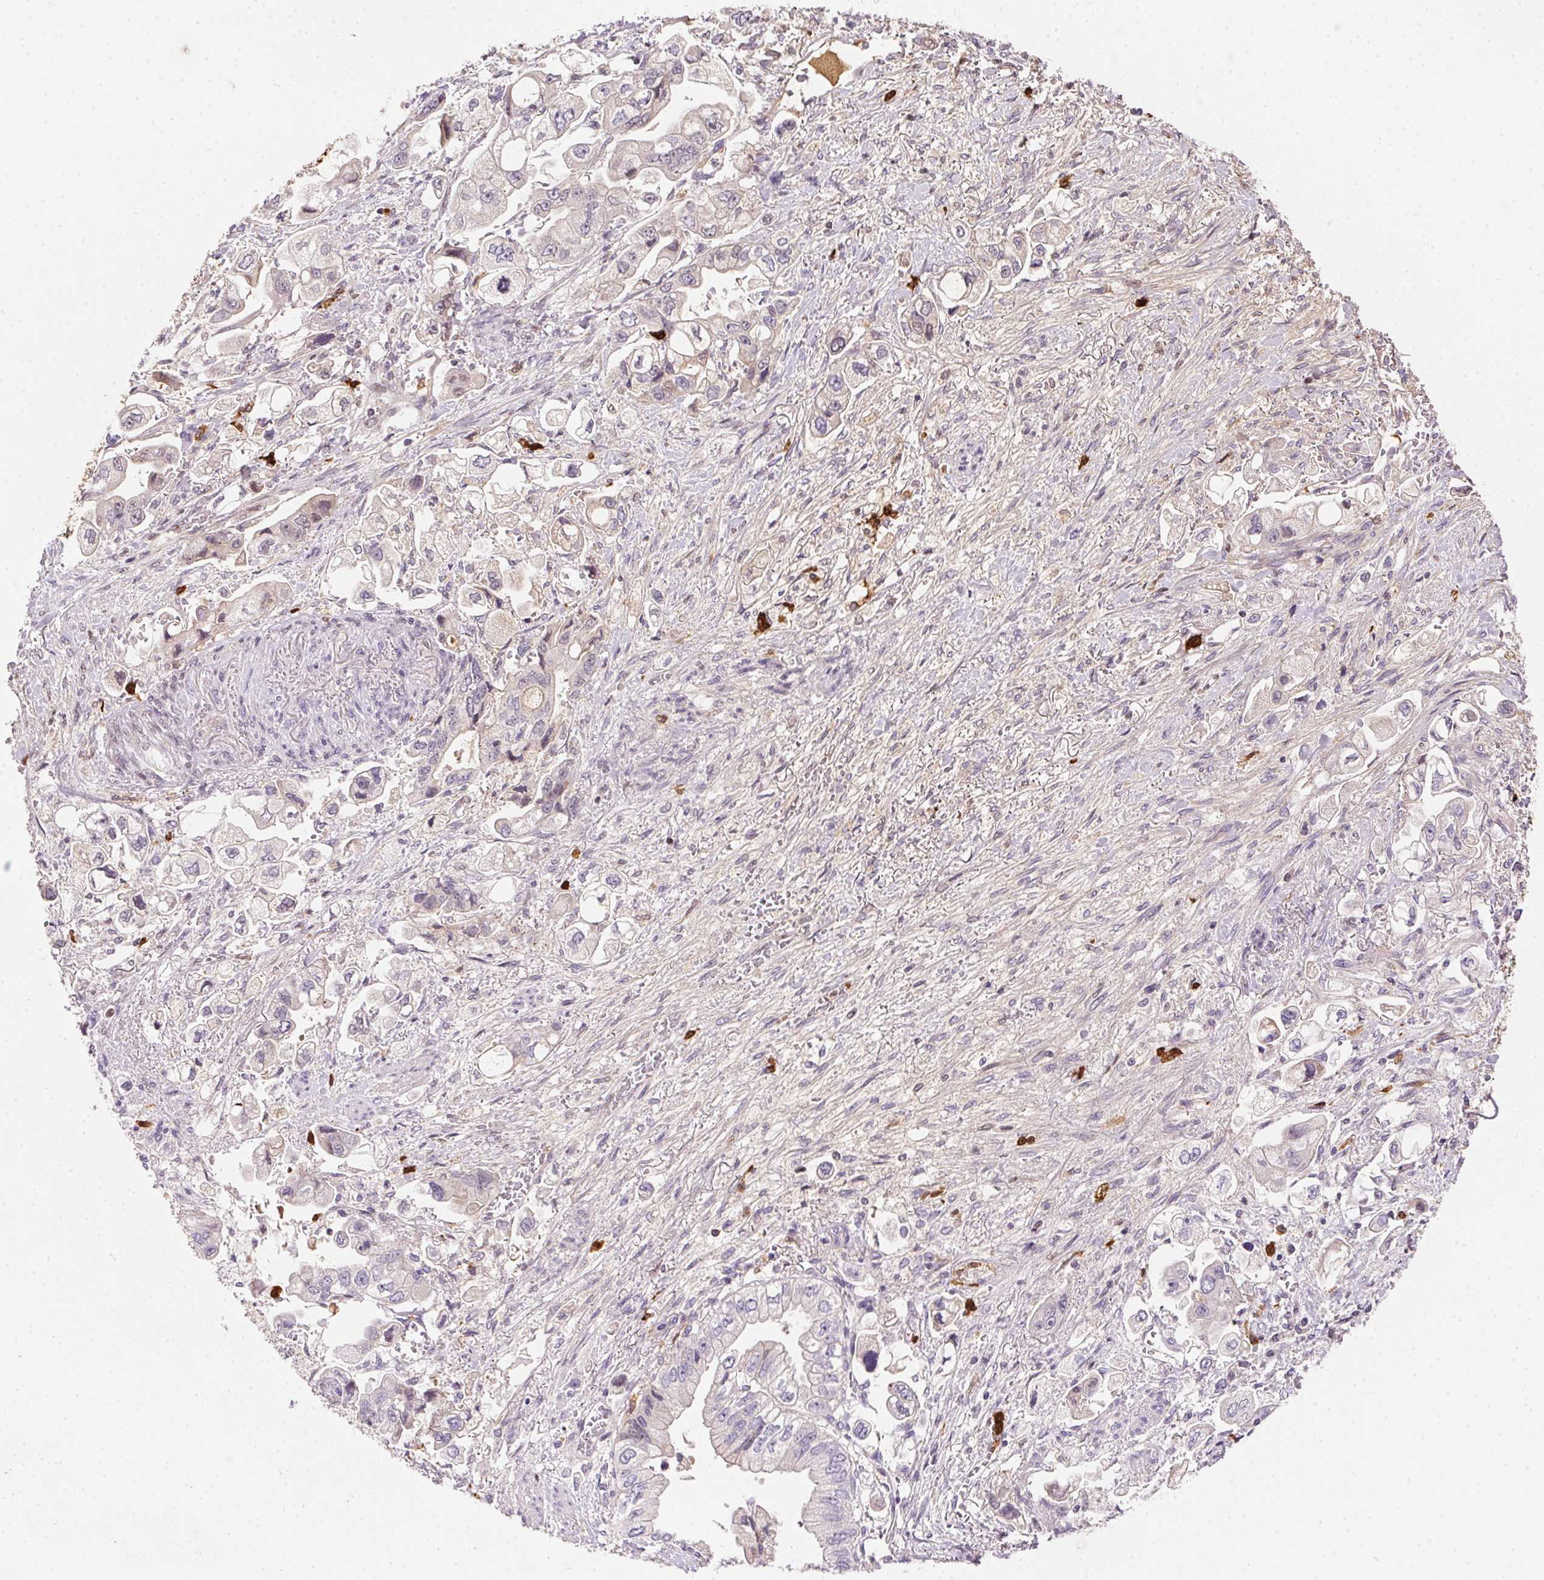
{"staining": {"intensity": "moderate", "quantity": "<25%", "location": "cytoplasmic/membranous,nuclear"}, "tissue": "stomach cancer", "cell_type": "Tumor cells", "image_type": "cancer", "snomed": [{"axis": "morphology", "description": "Normal tissue, NOS"}, {"axis": "morphology", "description": "Adenocarcinoma, NOS"}, {"axis": "topography", "description": "Stomach"}], "caption": "DAB immunohistochemical staining of stomach cancer demonstrates moderate cytoplasmic/membranous and nuclear protein expression in about <25% of tumor cells.", "gene": "ORM1", "patient": {"sex": "male", "age": 62}}